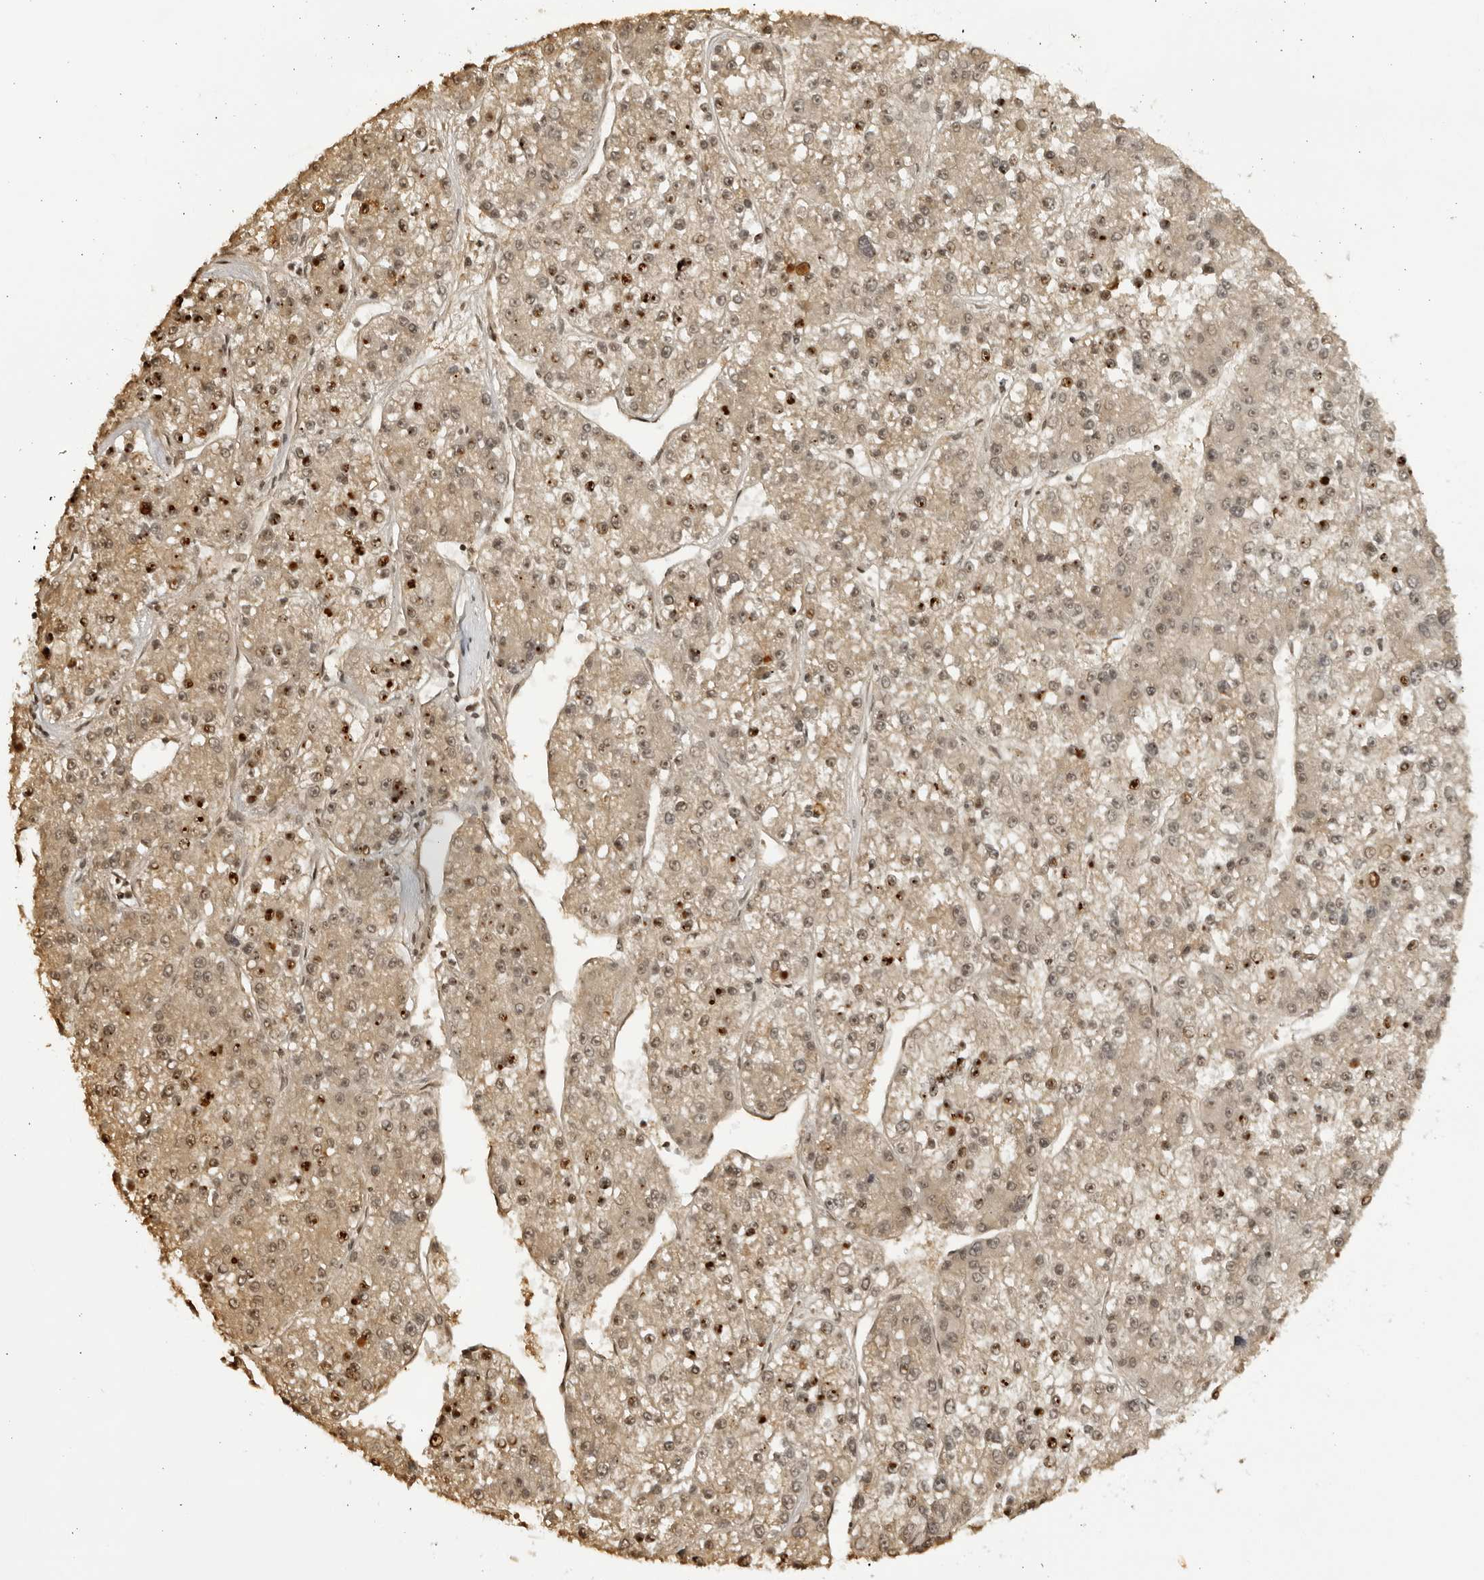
{"staining": {"intensity": "moderate", "quantity": ">75%", "location": "nuclear"}, "tissue": "liver cancer", "cell_type": "Tumor cells", "image_type": "cancer", "snomed": [{"axis": "morphology", "description": "Carcinoma, Hepatocellular, NOS"}, {"axis": "topography", "description": "Liver"}], "caption": "Liver cancer stained with a protein marker reveals moderate staining in tumor cells.", "gene": "RASGEF1C", "patient": {"sex": "female", "age": 73}}